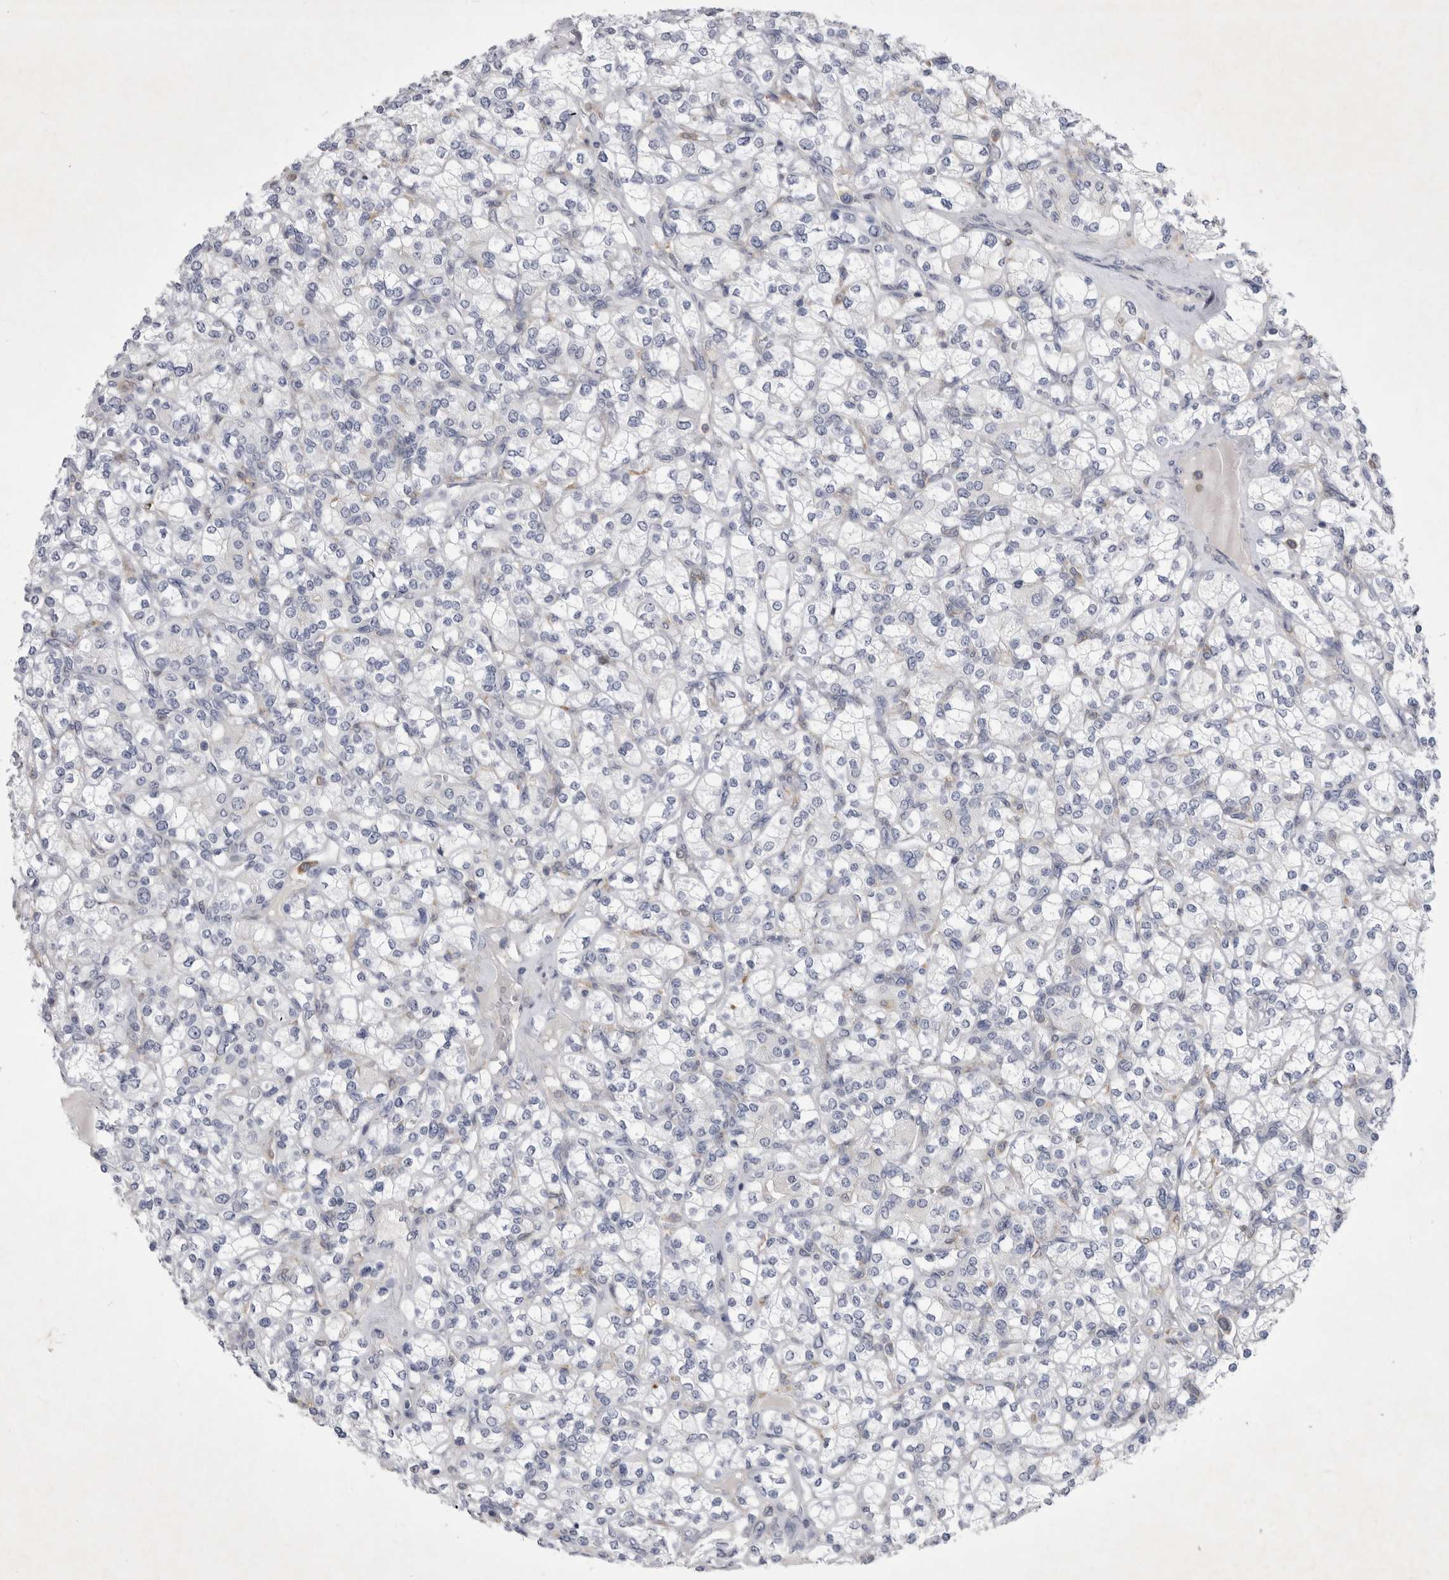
{"staining": {"intensity": "negative", "quantity": "none", "location": "none"}, "tissue": "renal cancer", "cell_type": "Tumor cells", "image_type": "cancer", "snomed": [{"axis": "morphology", "description": "Adenocarcinoma, NOS"}, {"axis": "topography", "description": "Kidney"}], "caption": "A high-resolution micrograph shows IHC staining of adenocarcinoma (renal), which exhibits no significant expression in tumor cells. The staining was performed using DAB (3,3'-diaminobenzidine) to visualize the protein expression in brown, while the nuclei were stained in blue with hematoxylin (Magnification: 20x).", "gene": "SIGLEC10", "patient": {"sex": "male", "age": 77}}